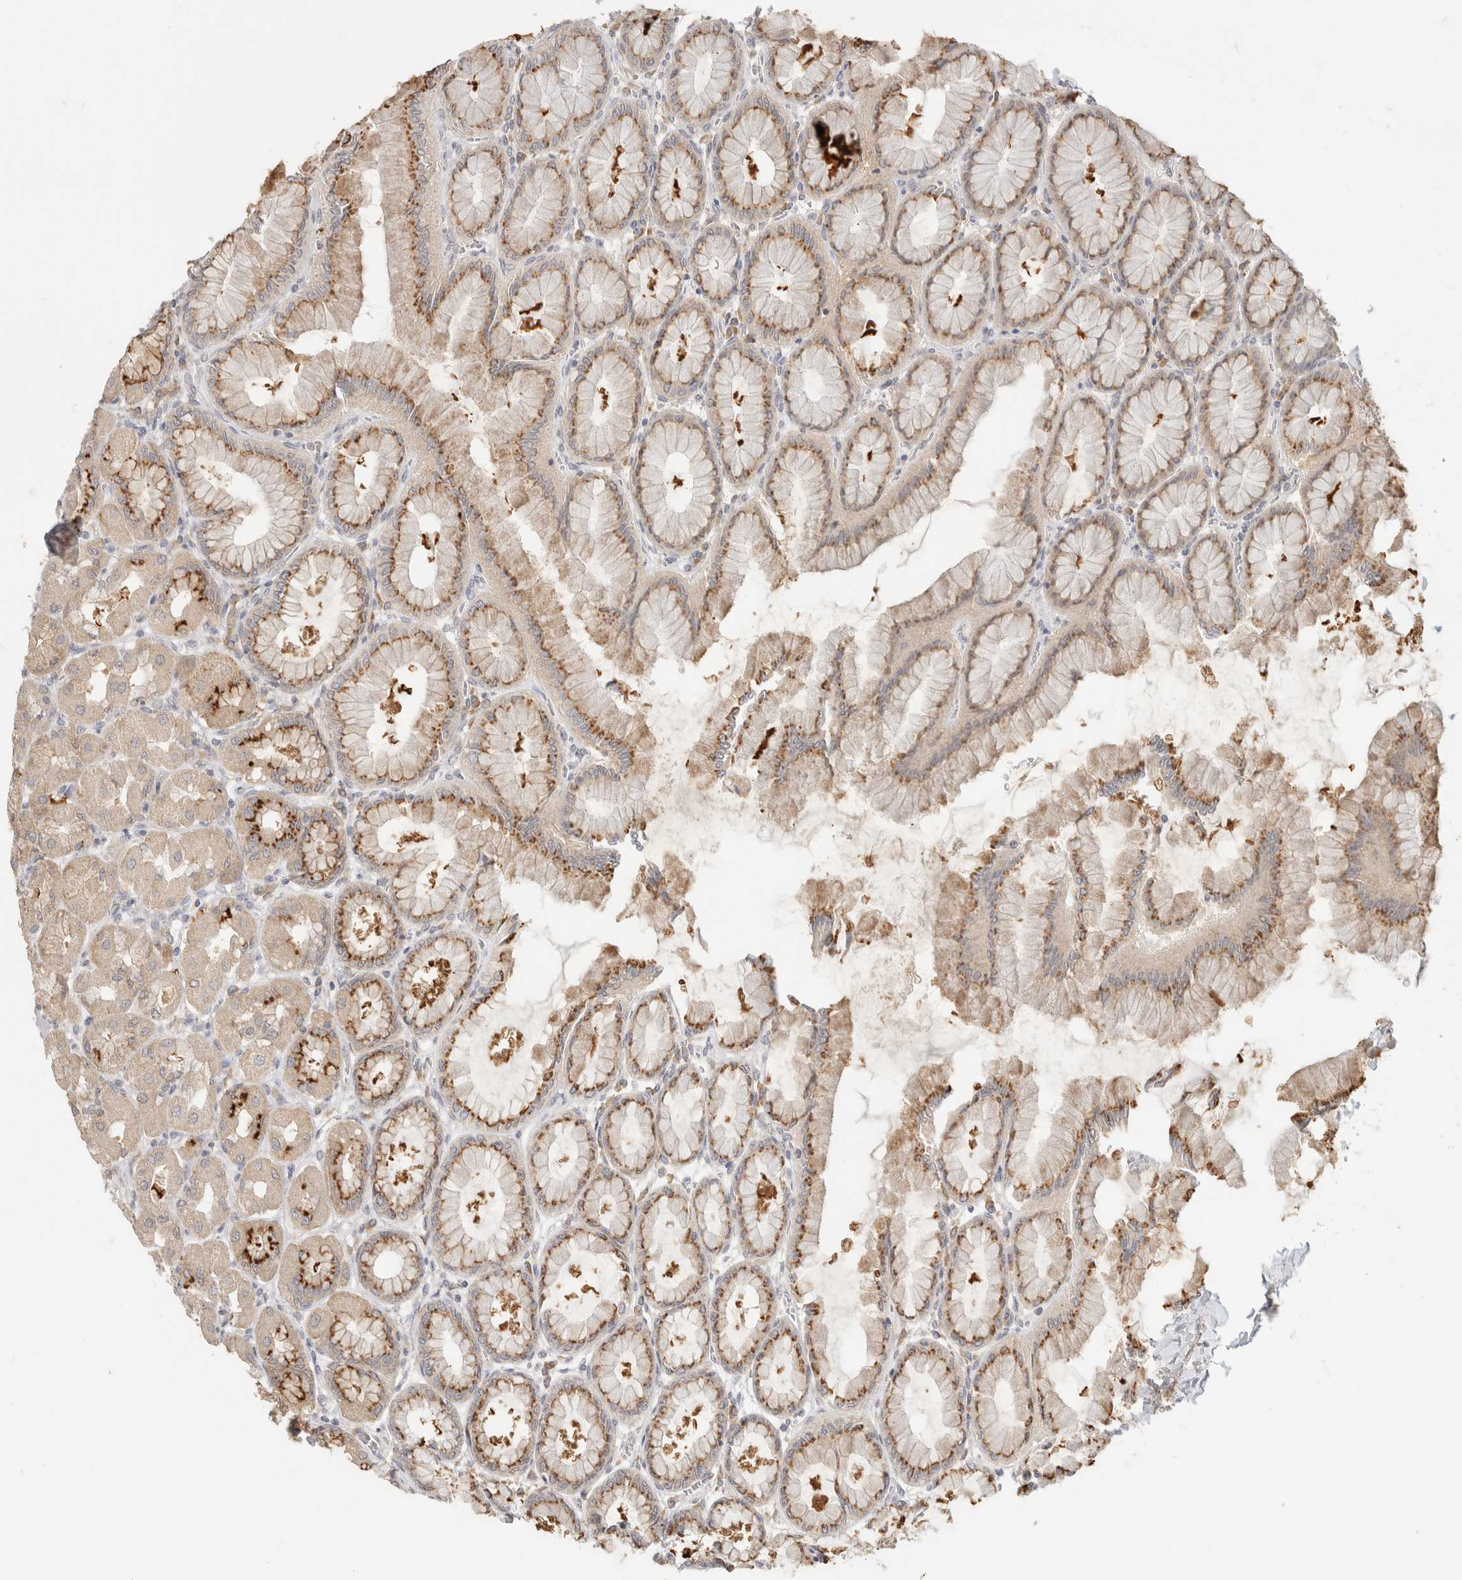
{"staining": {"intensity": "moderate", "quantity": ">75%", "location": "cytoplasmic/membranous"}, "tissue": "stomach", "cell_type": "Glandular cells", "image_type": "normal", "snomed": [{"axis": "morphology", "description": "Normal tissue, NOS"}, {"axis": "topography", "description": "Stomach, upper"}], "caption": "IHC of benign human stomach reveals medium levels of moderate cytoplasmic/membranous positivity in approximately >75% of glandular cells.", "gene": "CHRM4", "patient": {"sex": "female", "age": 56}}